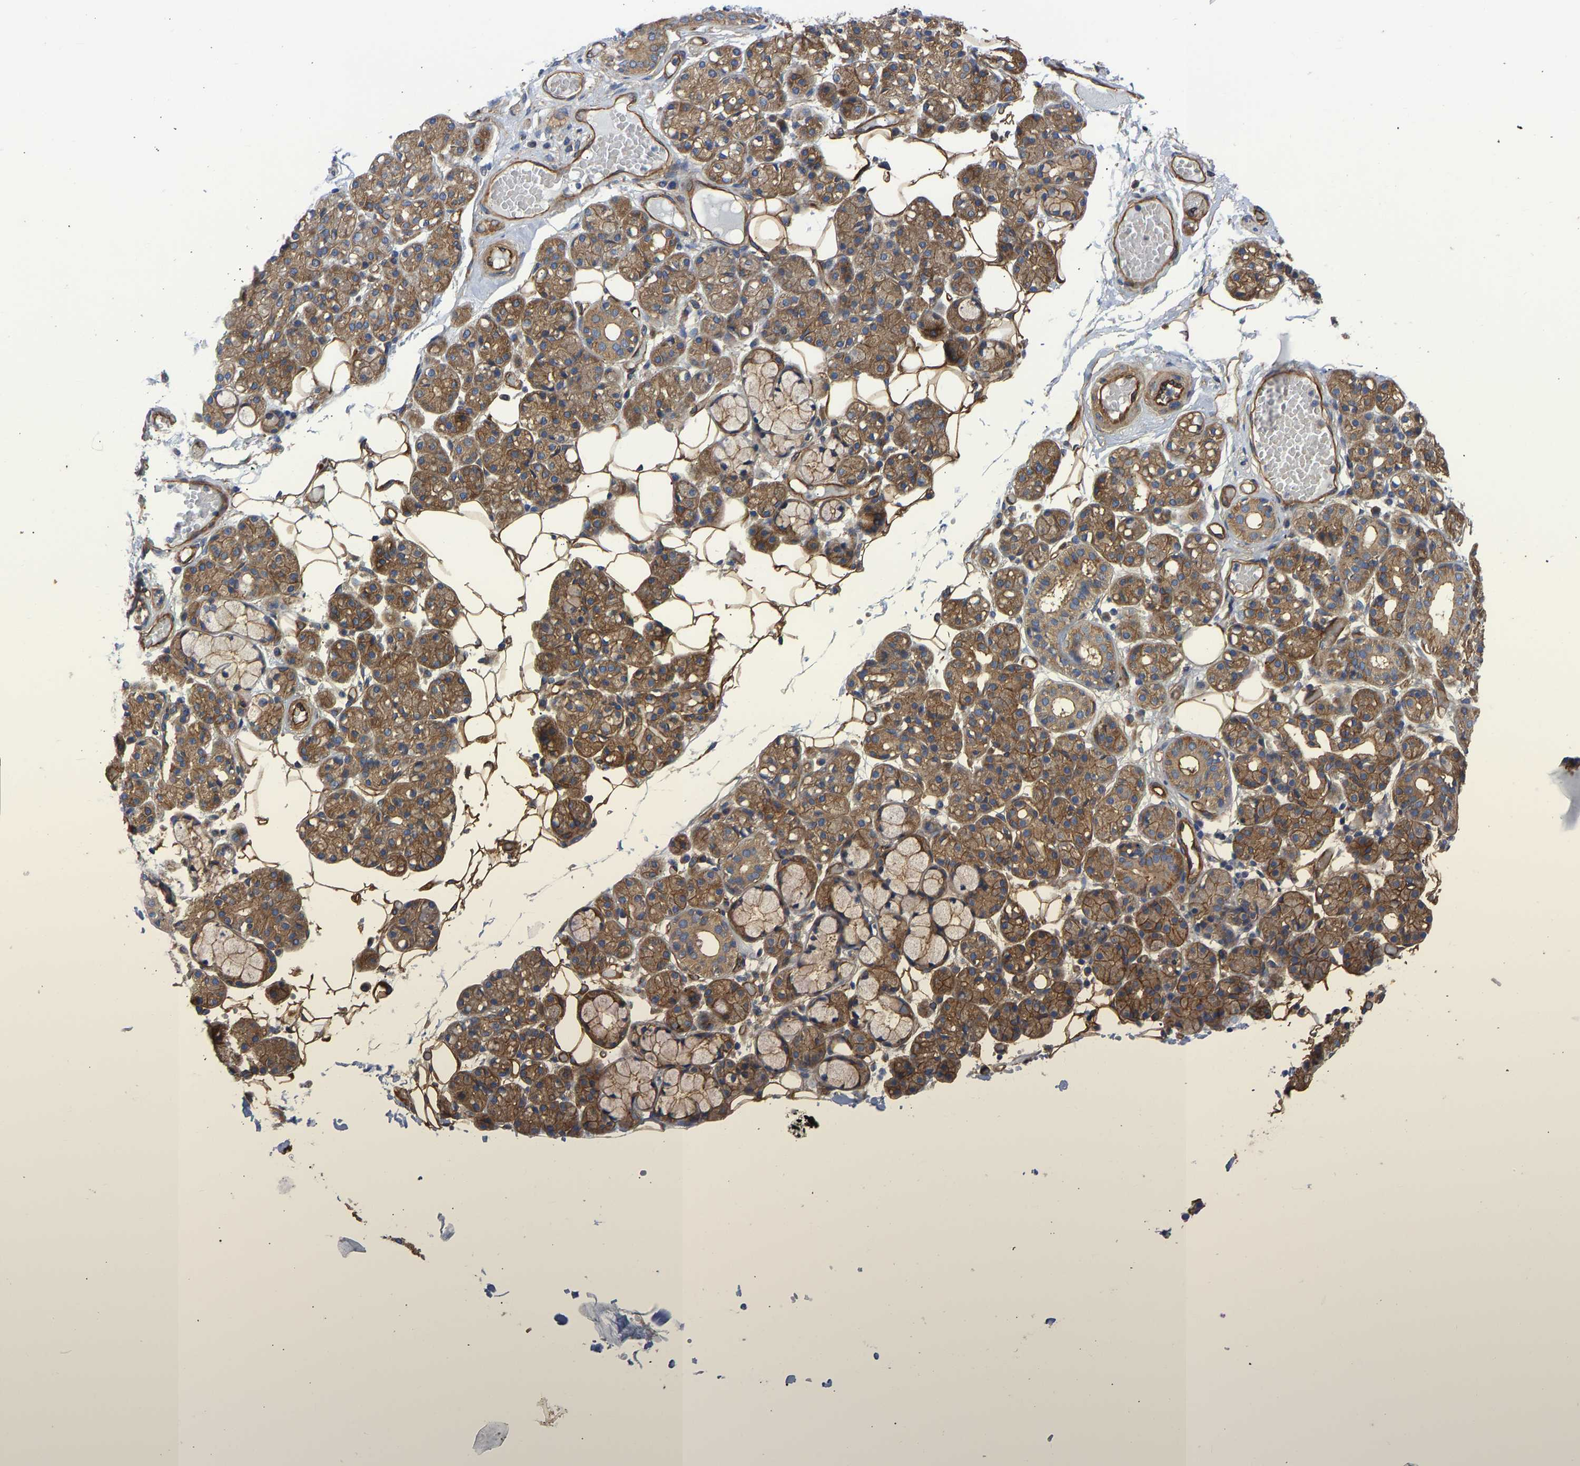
{"staining": {"intensity": "moderate", "quantity": ">75%", "location": "cytoplasmic/membranous"}, "tissue": "salivary gland", "cell_type": "Glandular cells", "image_type": "normal", "snomed": [{"axis": "morphology", "description": "Normal tissue, NOS"}, {"axis": "topography", "description": "Salivary gland"}], "caption": "Protein staining by IHC displays moderate cytoplasmic/membranous staining in about >75% of glandular cells in benign salivary gland. Immunohistochemistry (ihc) stains the protein of interest in brown and the nuclei are stained blue.", "gene": "MYO1C", "patient": {"sex": "male", "age": 63}}